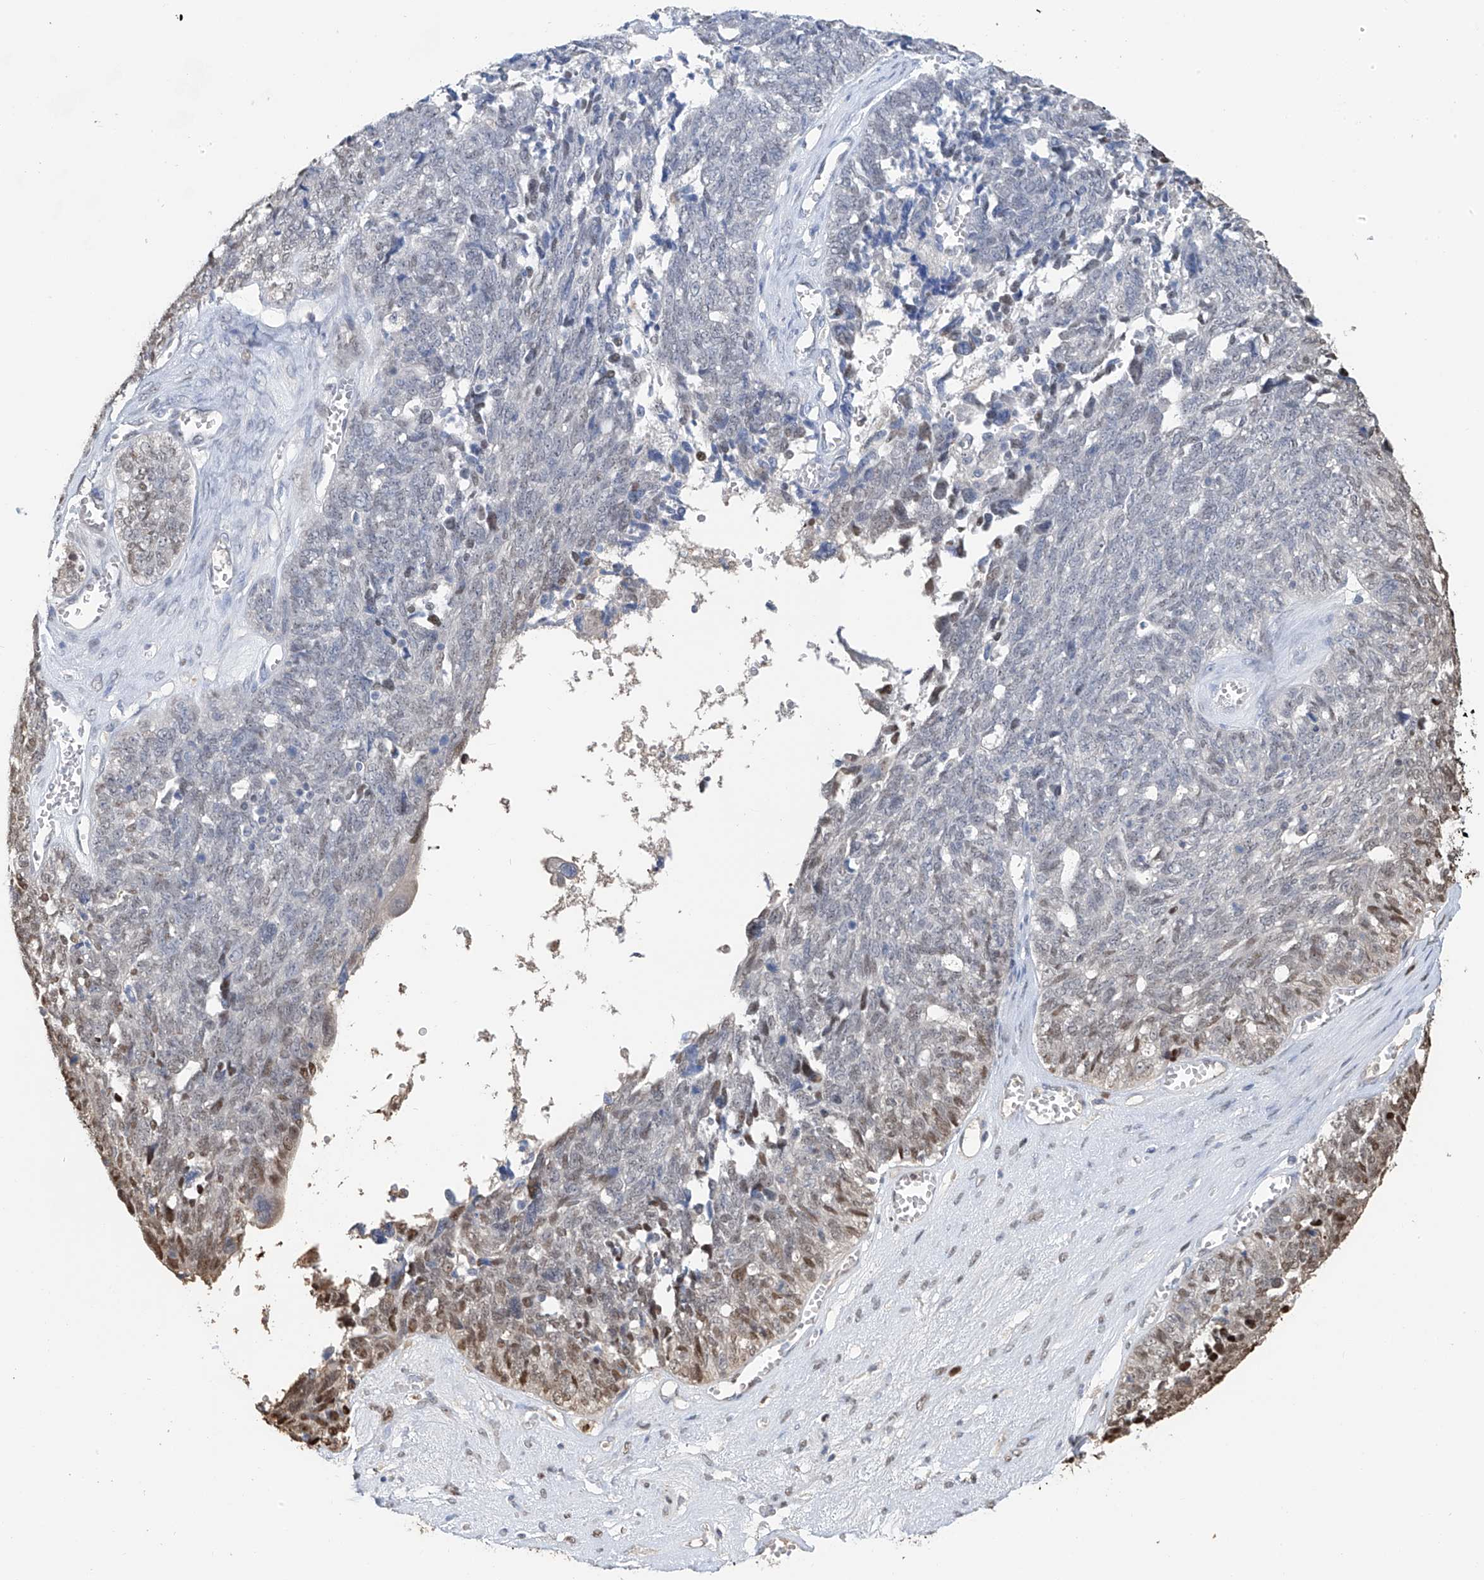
{"staining": {"intensity": "moderate", "quantity": "<25%", "location": "nuclear"}, "tissue": "ovarian cancer", "cell_type": "Tumor cells", "image_type": "cancer", "snomed": [{"axis": "morphology", "description": "Cystadenocarcinoma, serous, NOS"}, {"axis": "topography", "description": "Ovary"}], "caption": "This photomicrograph demonstrates ovarian serous cystadenocarcinoma stained with immunohistochemistry (IHC) to label a protein in brown. The nuclear of tumor cells show moderate positivity for the protein. Nuclei are counter-stained blue.", "gene": "PMM1", "patient": {"sex": "female", "age": 79}}